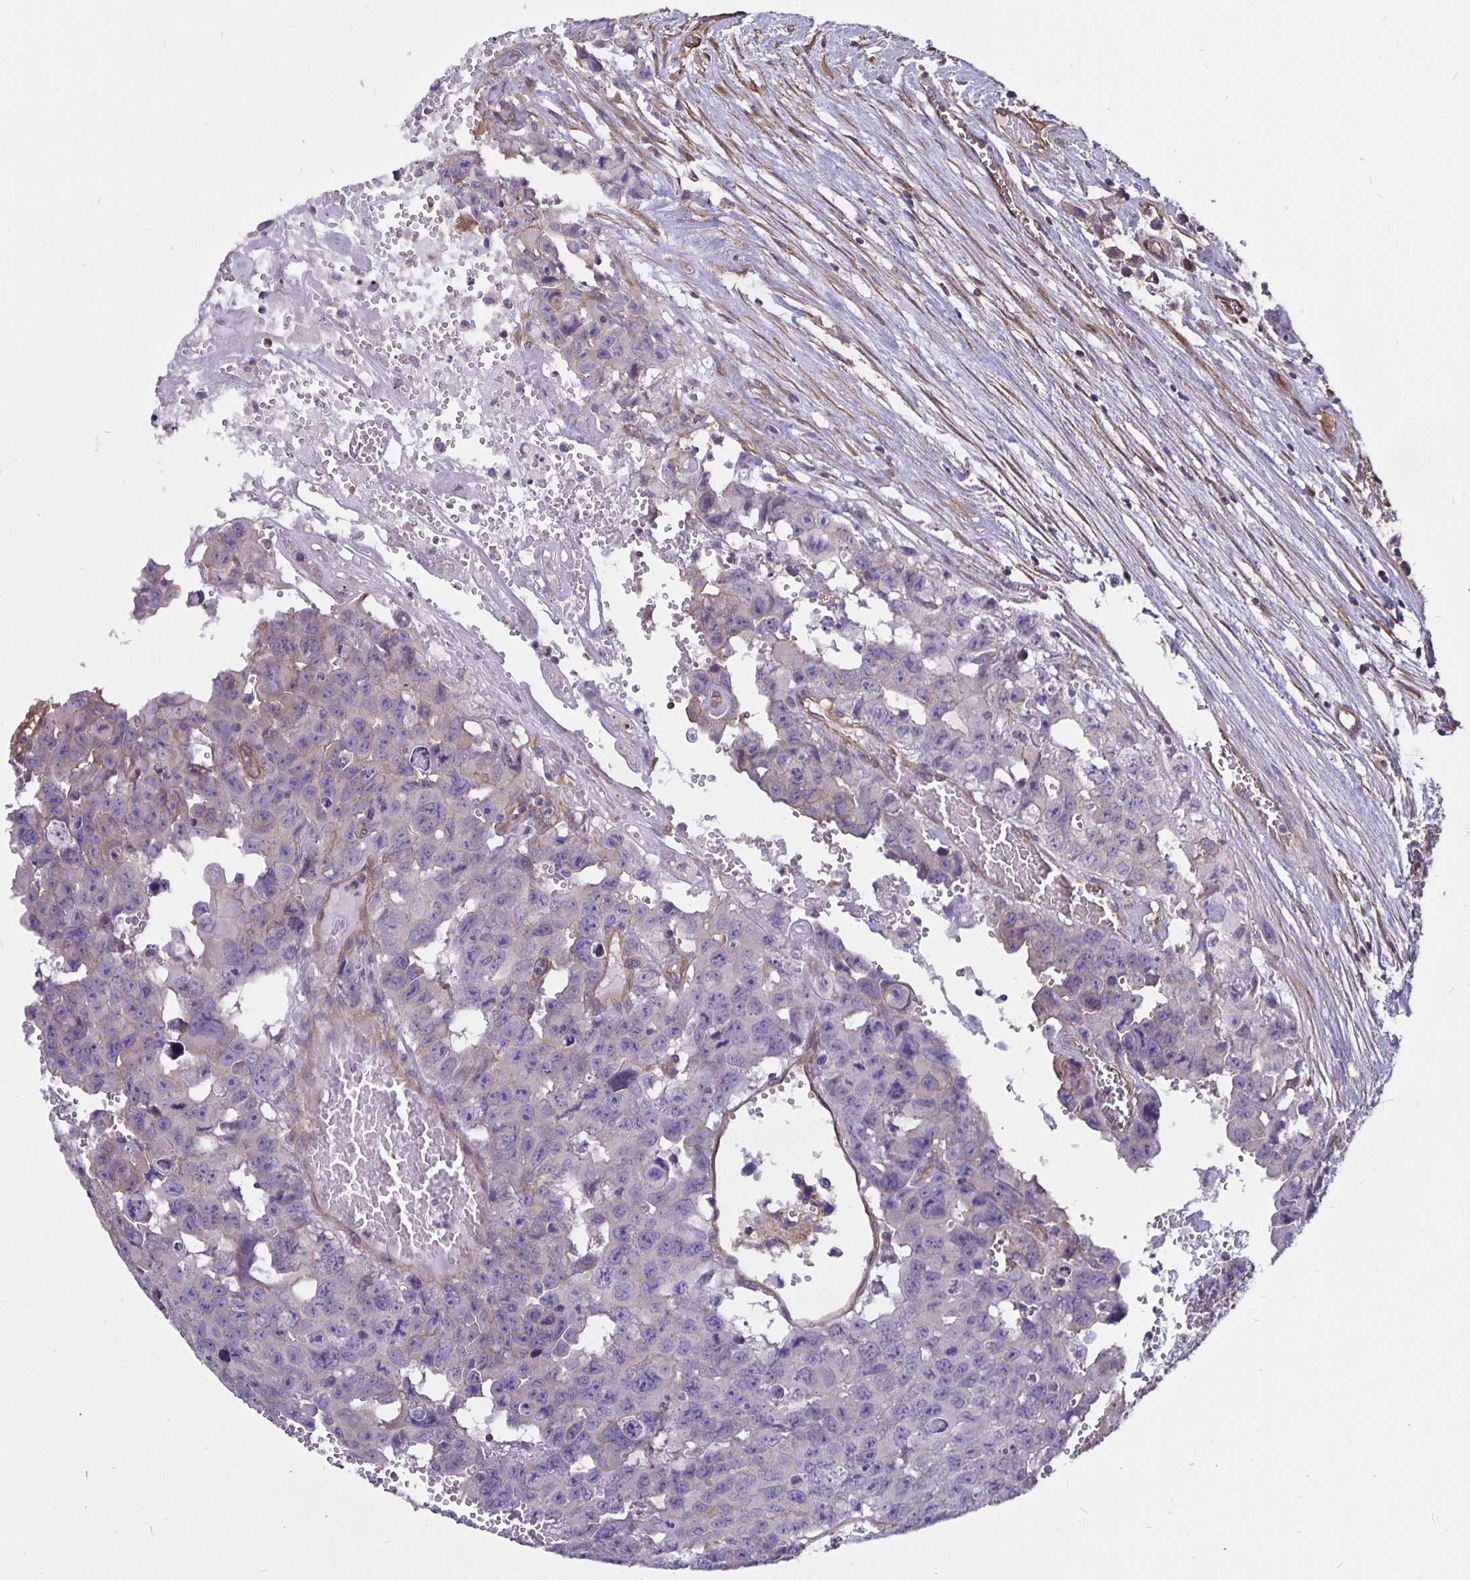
{"staining": {"intensity": "negative", "quantity": "none", "location": "none"}, "tissue": "testis cancer", "cell_type": "Tumor cells", "image_type": "cancer", "snomed": [{"axis": "morphology", "description": "Seminoma, NOS"}, {"axis": "topography", "description": "Testis"}], "caption": "Testis cancer stained for a protein using immunohistochemistry (IHC) exhibits no staining tumor cells.", "gene": "ARHGEF39", "patient": {"sex": "male", "age": 26}}